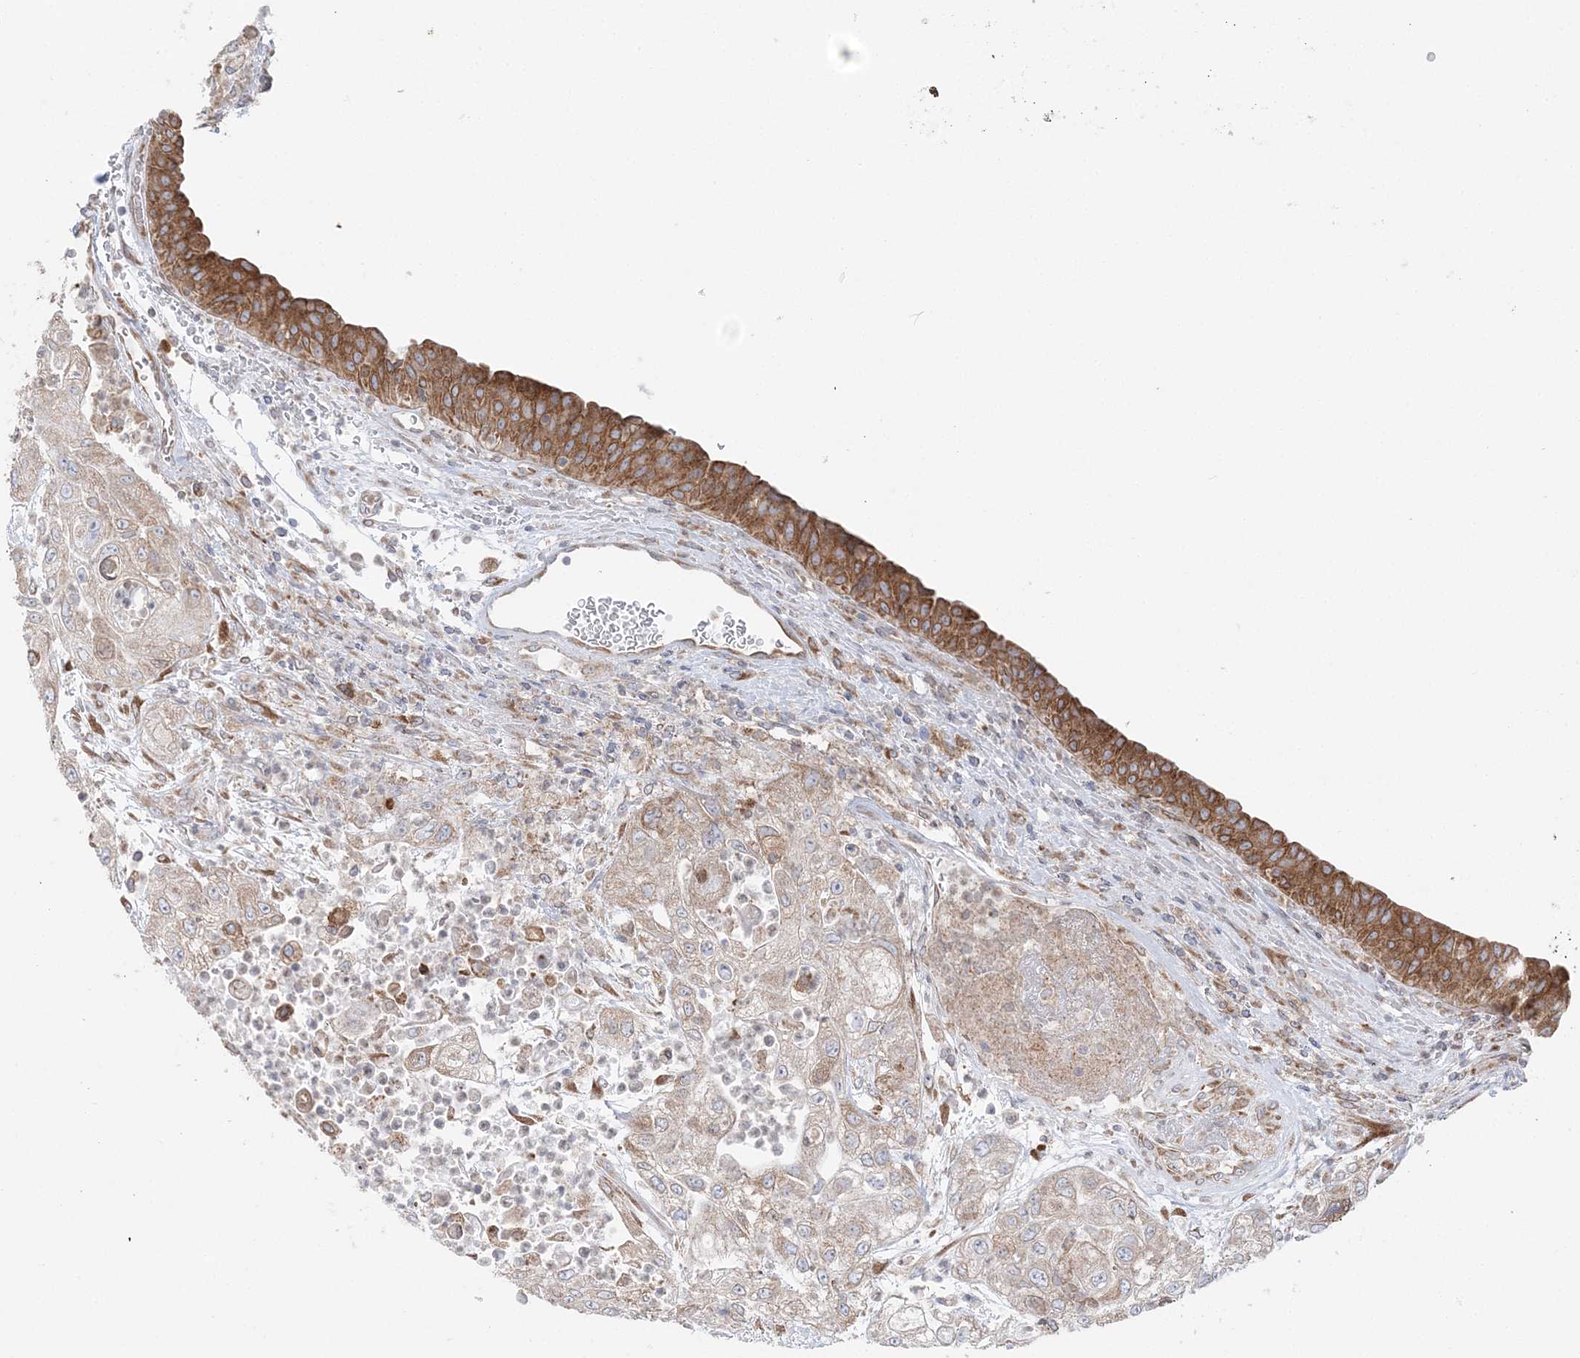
{"staining": {"intensity": "weak", "quantity": ">75%", "location": "cytoplasmic/membranous"}, "tissue": "urothelial cancer", "cell_type": "Tumor cells", "image_type": "cancer", "snomed": [{"axis": "morphology", "description": "Urothelial carcinoma, High grade"}, {"axis": "topography", "description": "Urinary bladder"}], "caption": "This photomicrograph exhibits immunohistochemistry (IHC) staining of human urothelial cancer, with low weak cytoplasmic/membranous expression in approximately >75% of tumor cells.", "gene": "TMED10", "patient": {"sex": "female", "age": 79}}